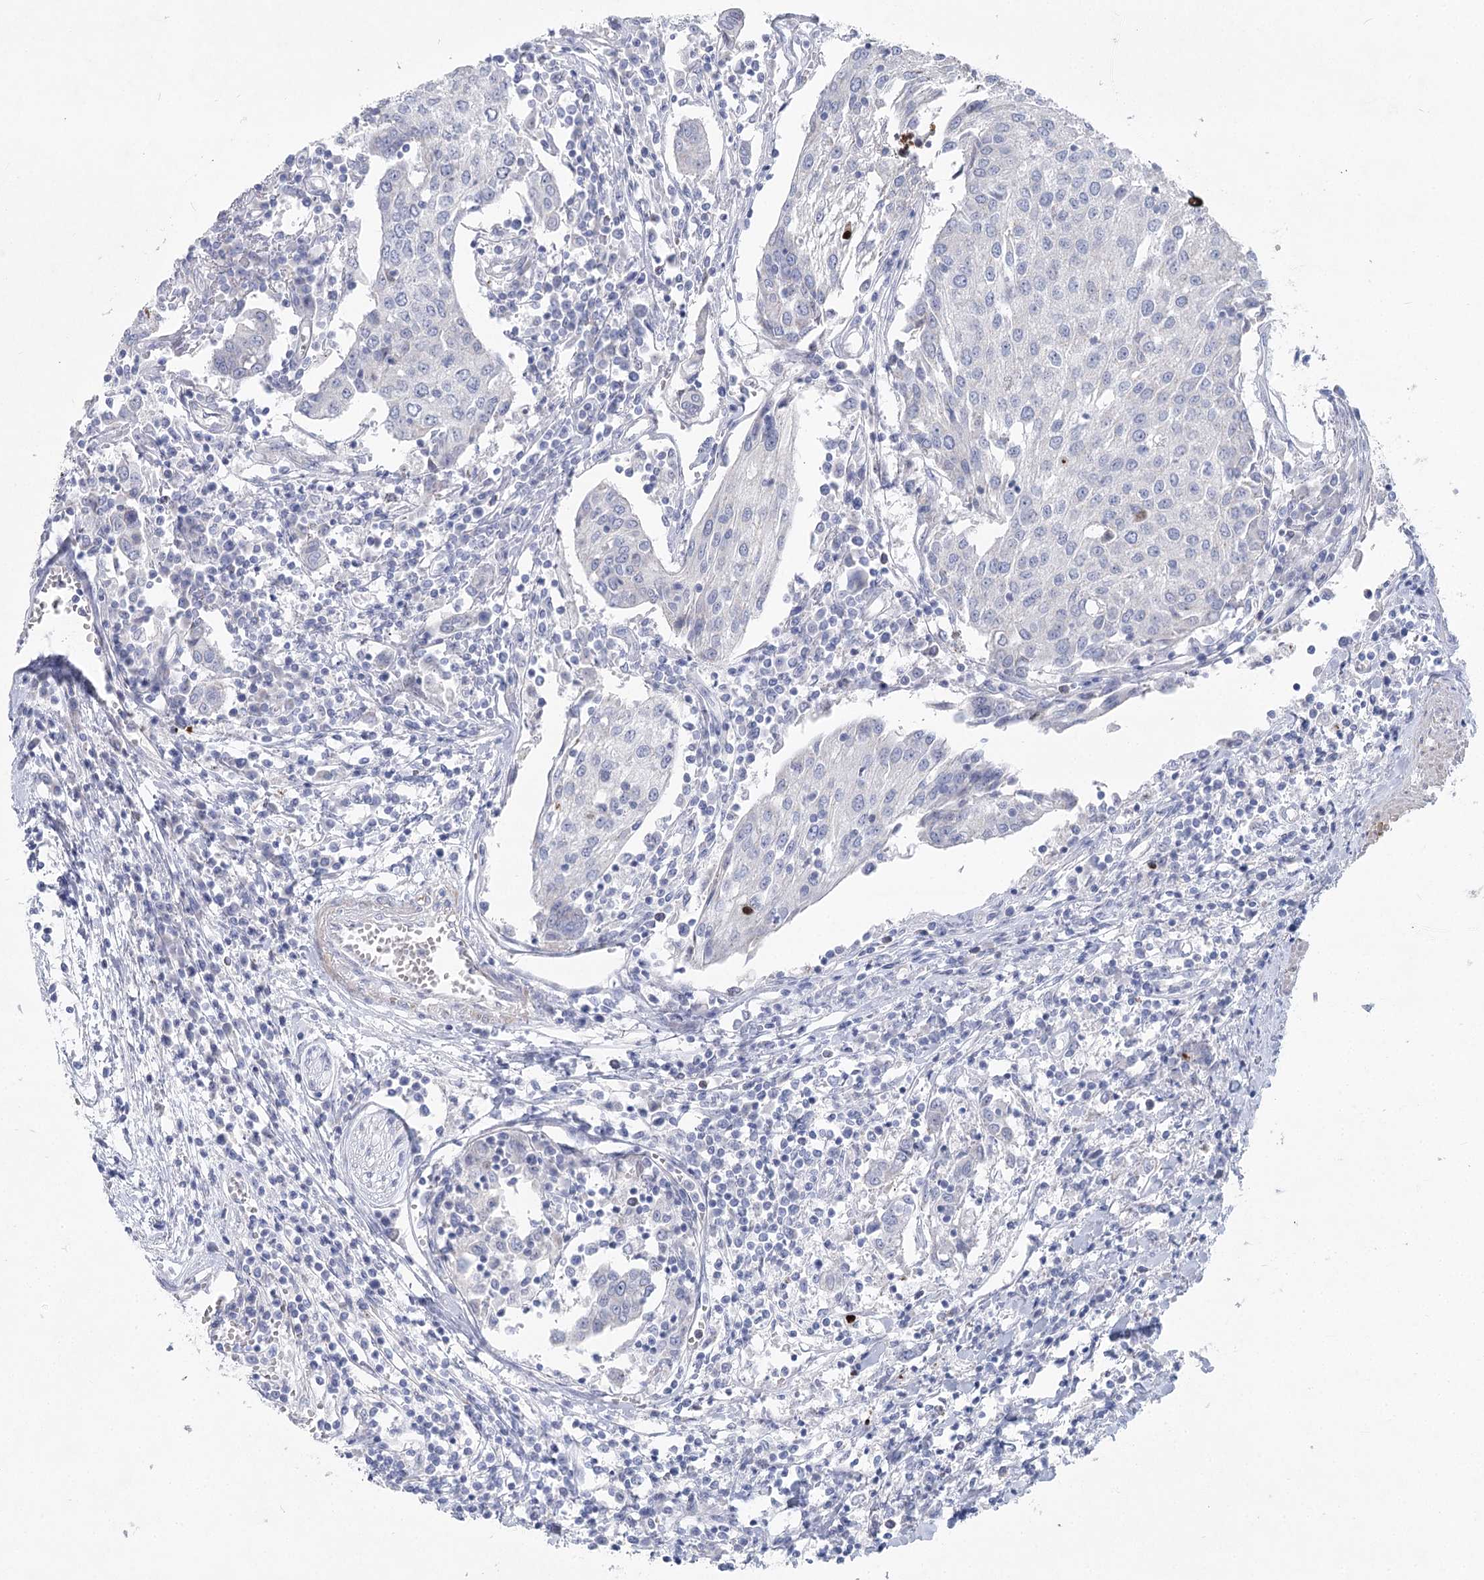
{"staining": {"intensity": "negative", "quantity": "none", "location": "none"}, "tissue": "urothelial cancer", "cell_type": "Tumor cells", "image_type": "cancer", "snomed": [{"axis": "morphology", "description": "Urothelial carcinoma, High grade"}, {"axis": "topography", "description": "Urinary bladder"}], "caption": "The IHC image has no significant expression in tumor cells of urothelial cancer tissue.", "gene": "WDR74", "patient": {"sex": "female", "age": 85}}